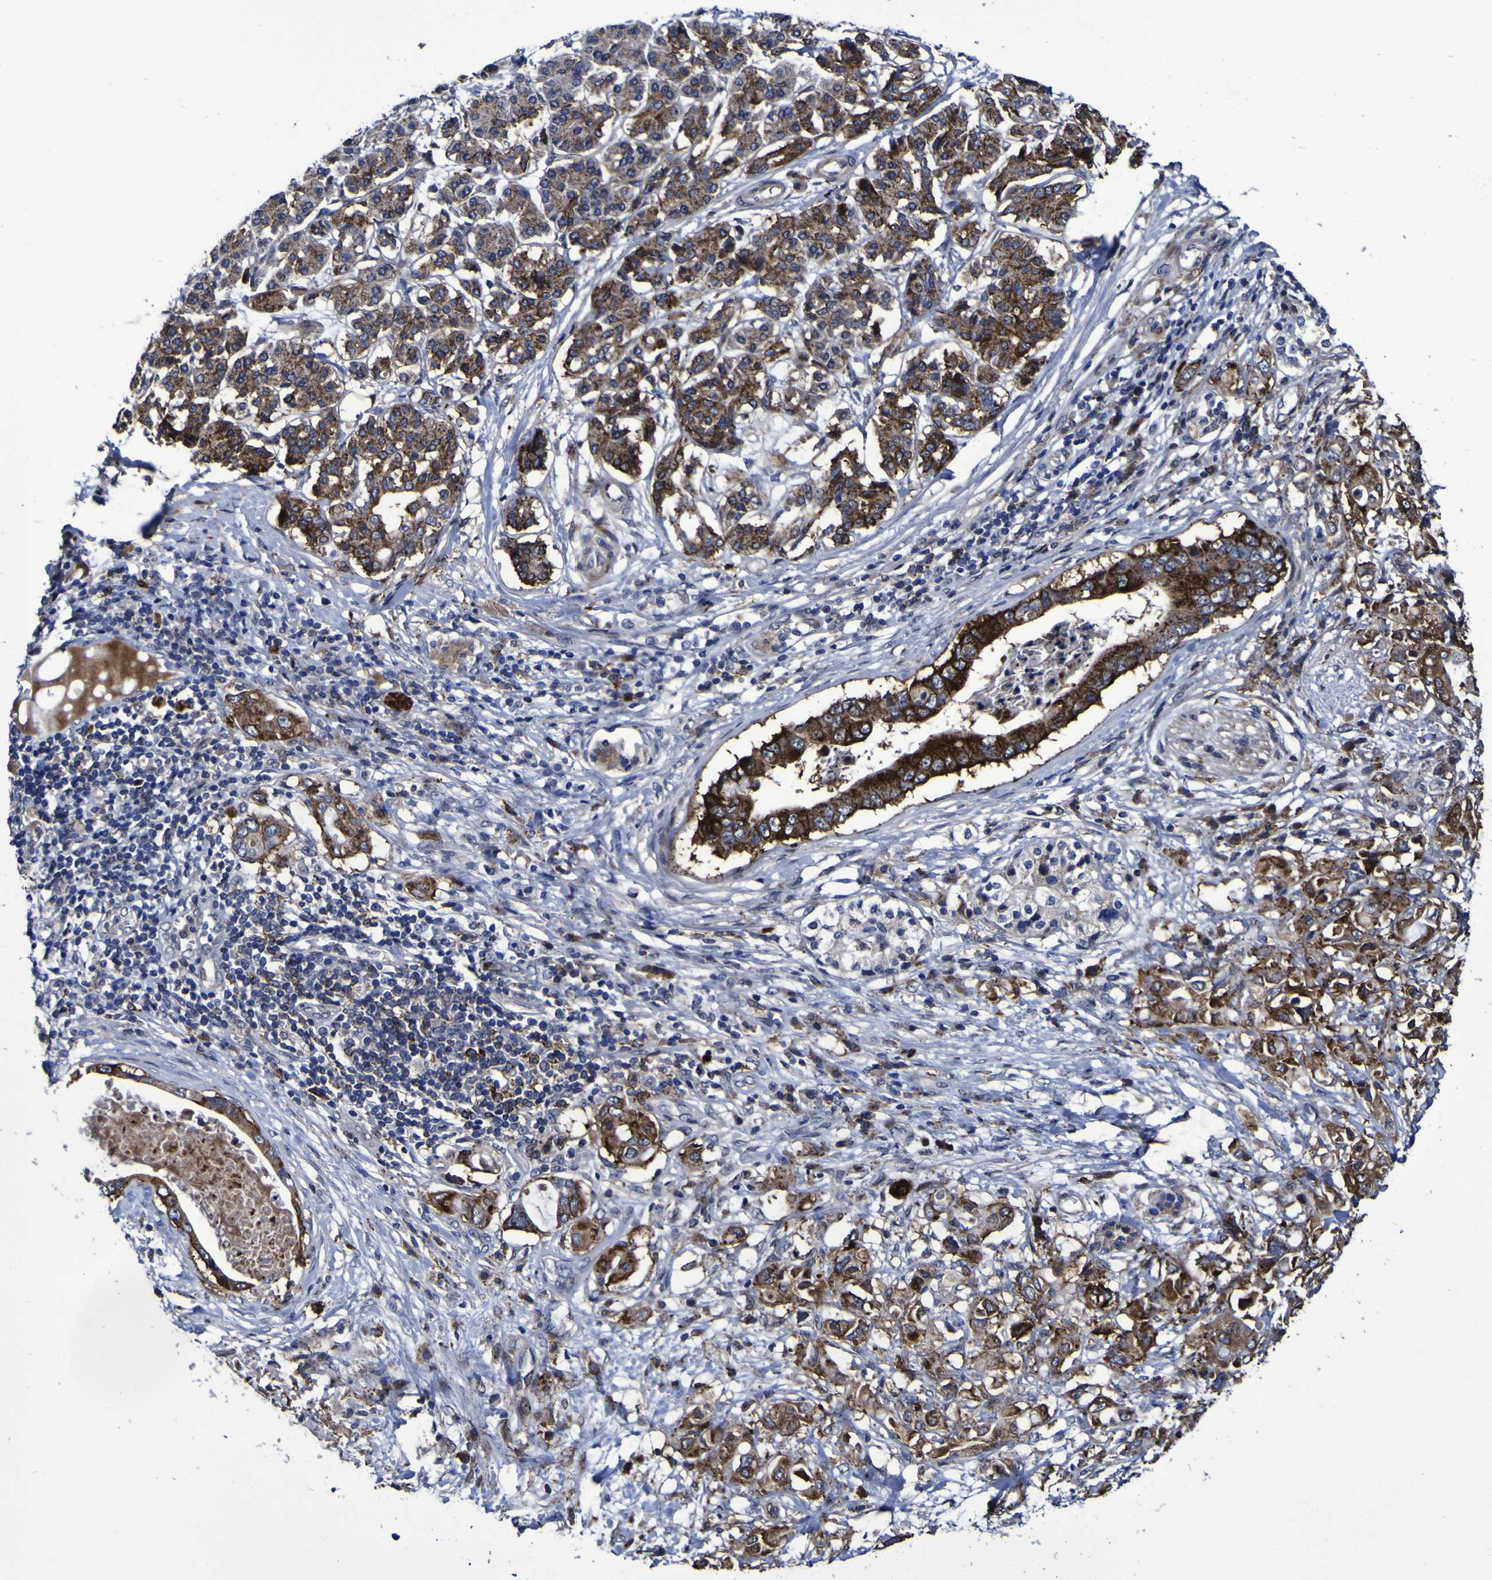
{"staining": {"intensity": "strong", "quantity": ">75%", "location": "cytoplasmic/membranous"}, "tissue": "pancreatic cancer", "cell_type": "Tumor cells", "image_type": "cancer", "snomed": [{"axis": "morphology", "description": "Adenocarcinoma, NOS"}, {"axis": "topography", "description": "Pancreas"}], "caption": "Immunohistochemistry image of human adenocarcinoma (pancreatic) stained for a protein (brown), which demonstrates high levels of strong cytoplasmic/membranous staining in approximately >75% of tumor cells.", "gene": "MGLL", "patient": {"sex": "female", "age": 56}}